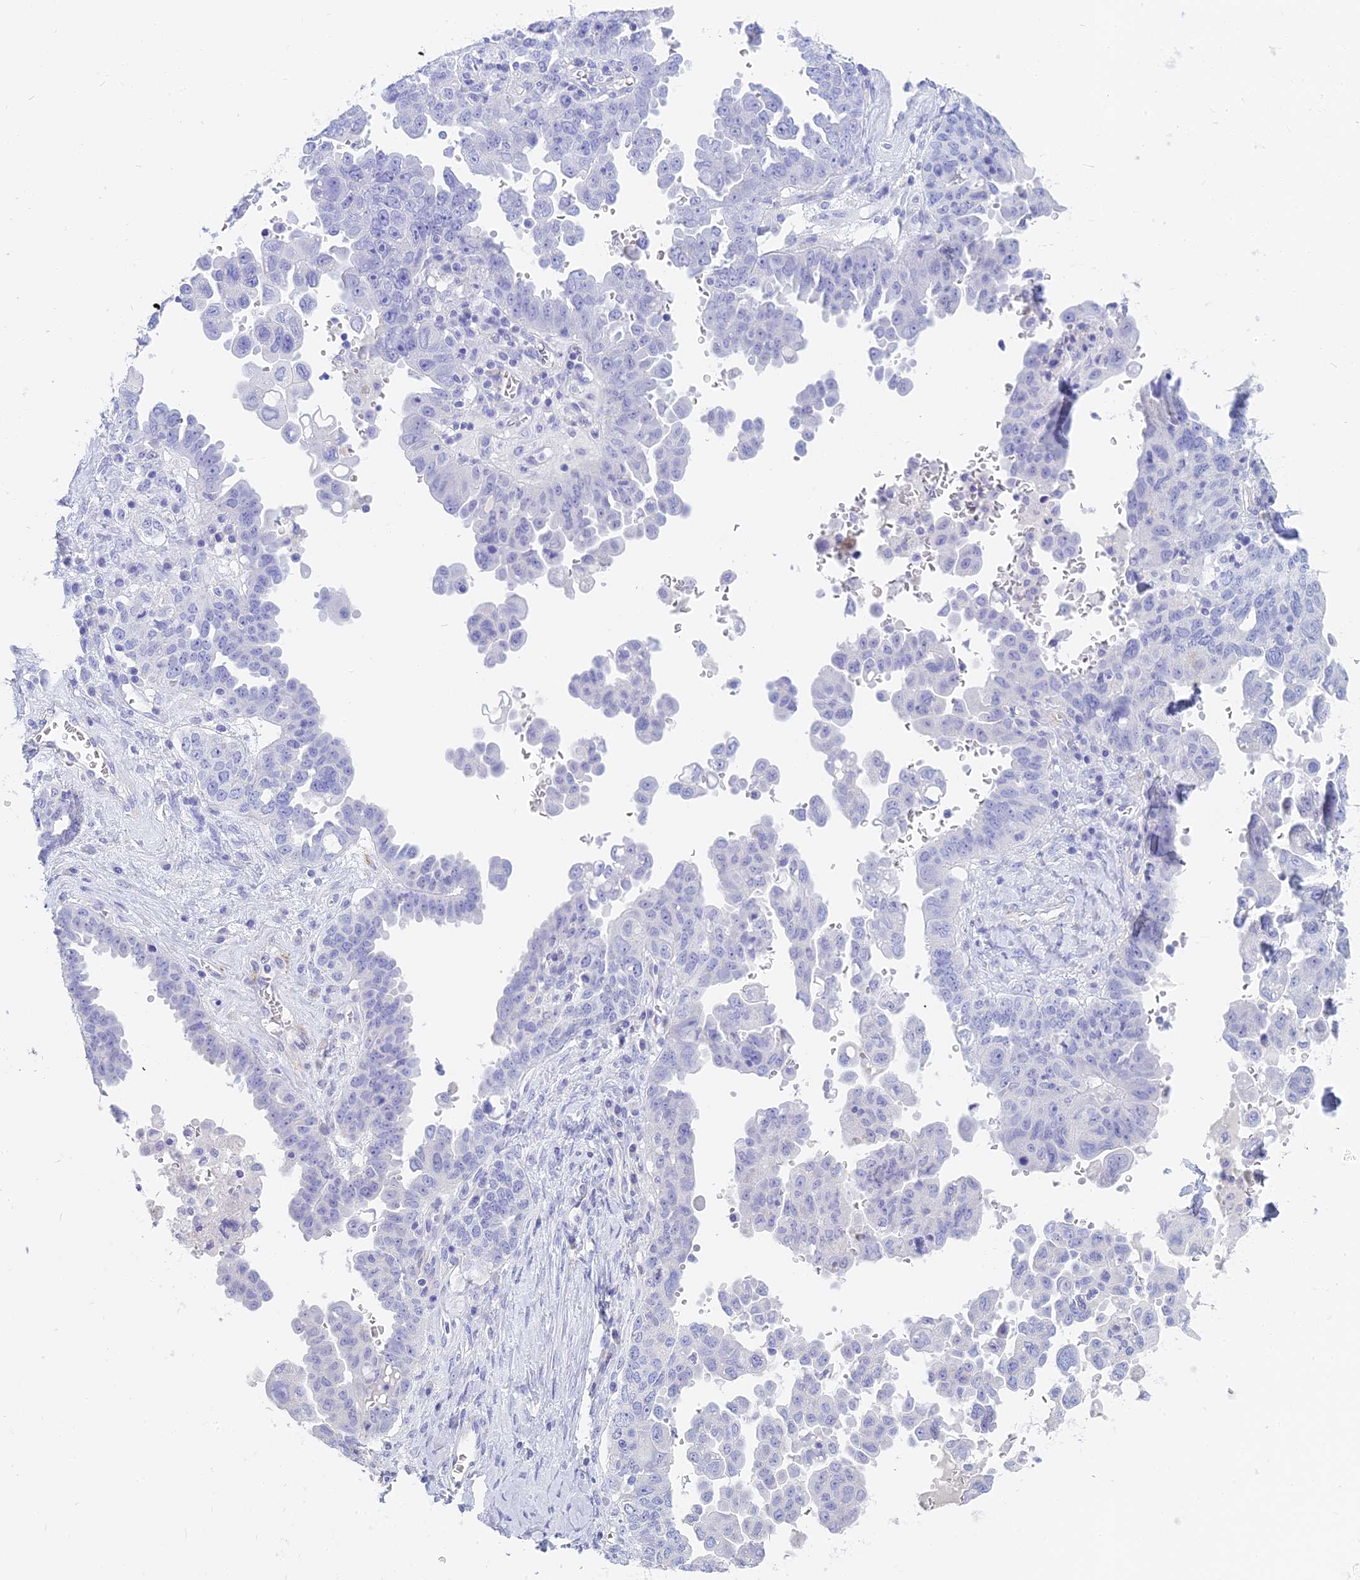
{"staining": {"intensity": "negative", "quantity": "none", "location": "none"}, "tissue": "ovarian cancer", "cell_type": "Tumor cells", "image_type": "cancer", "snomed": [{"axis": "morphology", "description": "Carcinoma, endometroid"}, {"axis": "topography", "description": "Ovary"}], "caption": "Ovarian cancer was stained to show a protein in brown. There is no significant staining in tumor cells. (DAB IHC visualized using brightfield microscopy, high magnification).", "gene": "SLC36A2", "patient": {"sex": "female", "age": 62}}